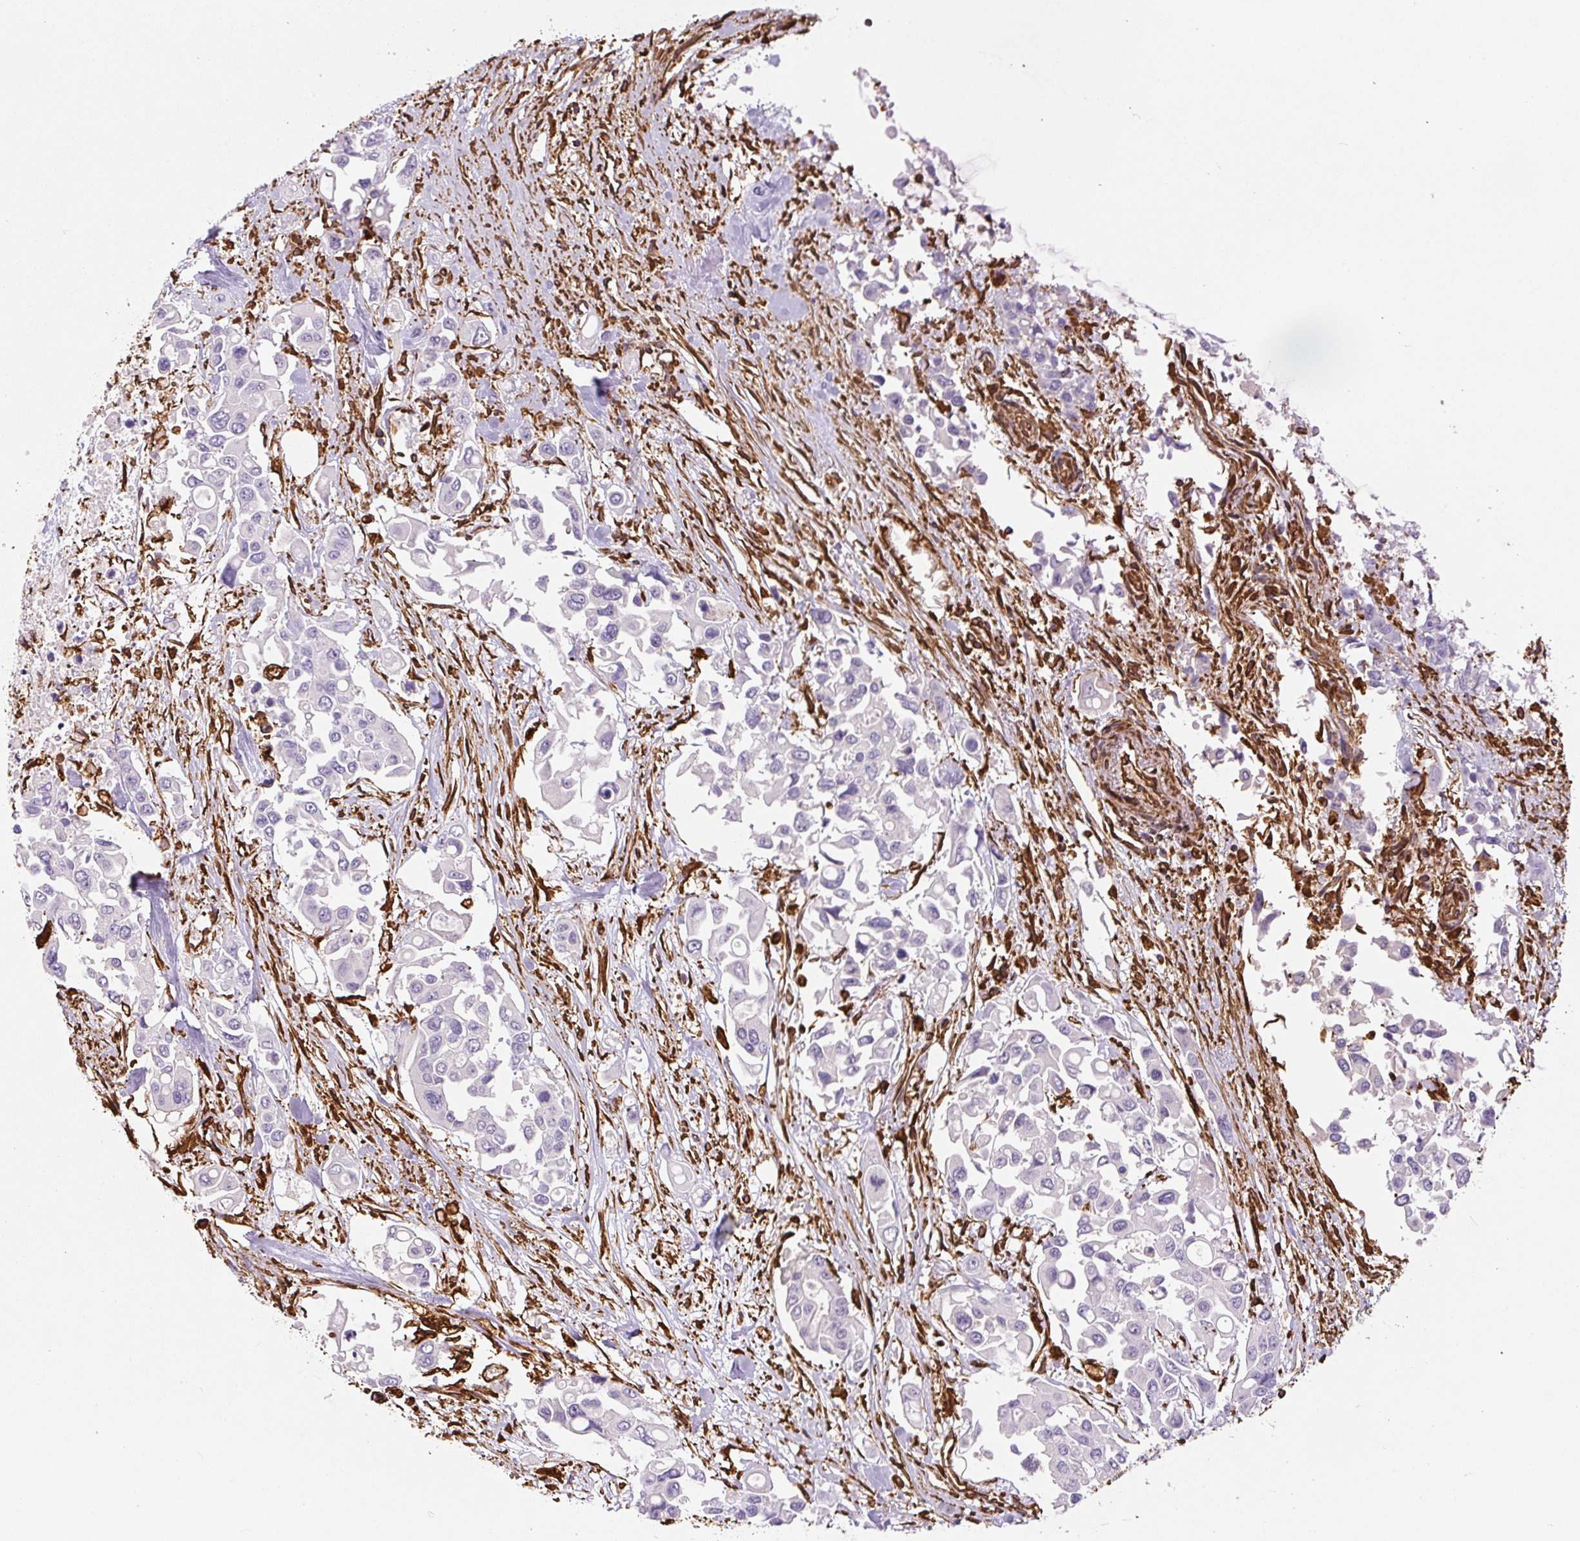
{"staining": {"intensity": "negative", "quantity": "none", "location": "none"}, "tissue": "colorectal cancer", "cell_type": "Tumor cells", "image_type": "cancer", "snomed": [{"axis": "morphology", "description": "Adenocarcinoma, NOS"}, {"axis": "topography", "description": "Colon"}], "caption": "The image reveals no significant expression in tumor cells of colorectal cancer.", "gene": "VIM", "patient": {"sex": "male", "age": 77}}